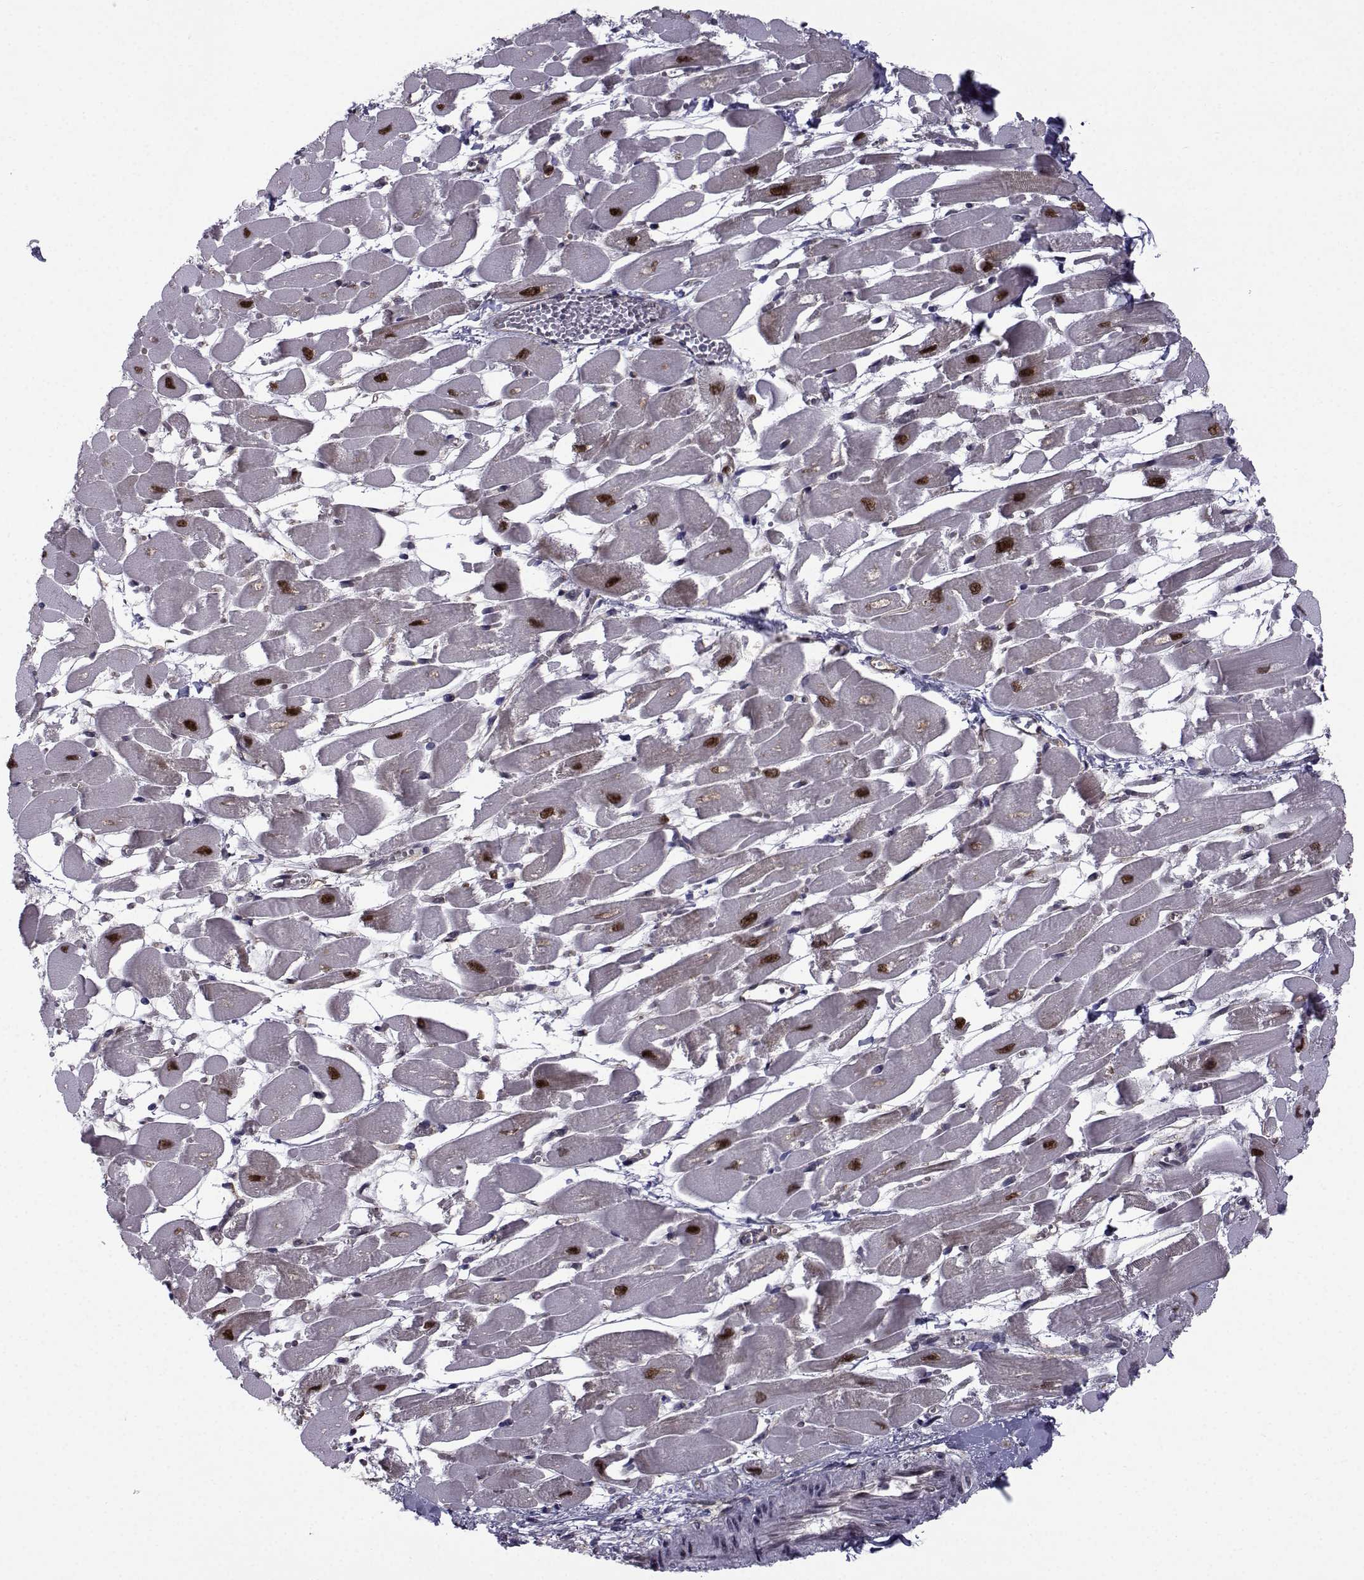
{"staining": {"intensity": "strong", "quantity": ">75%", "location": "nuclear"}, "tissue": "heart muscle", "cell_type": "Cardiomyocytes", "image_type": "normal", "snomed": [{"axis": "morphology", "description": "Normal tissue, NOS"}, {"axis": "topography", "description": "Heart"}], "caption": "Protein positivity by immunohistochemistry (IHC) exhibits strong nuclear positivity in approximately >75% of cardiomyocytes in unremarkable heart muscle.", "gene": "RBM24", "patient": {"sex": "female", "age": 52}}